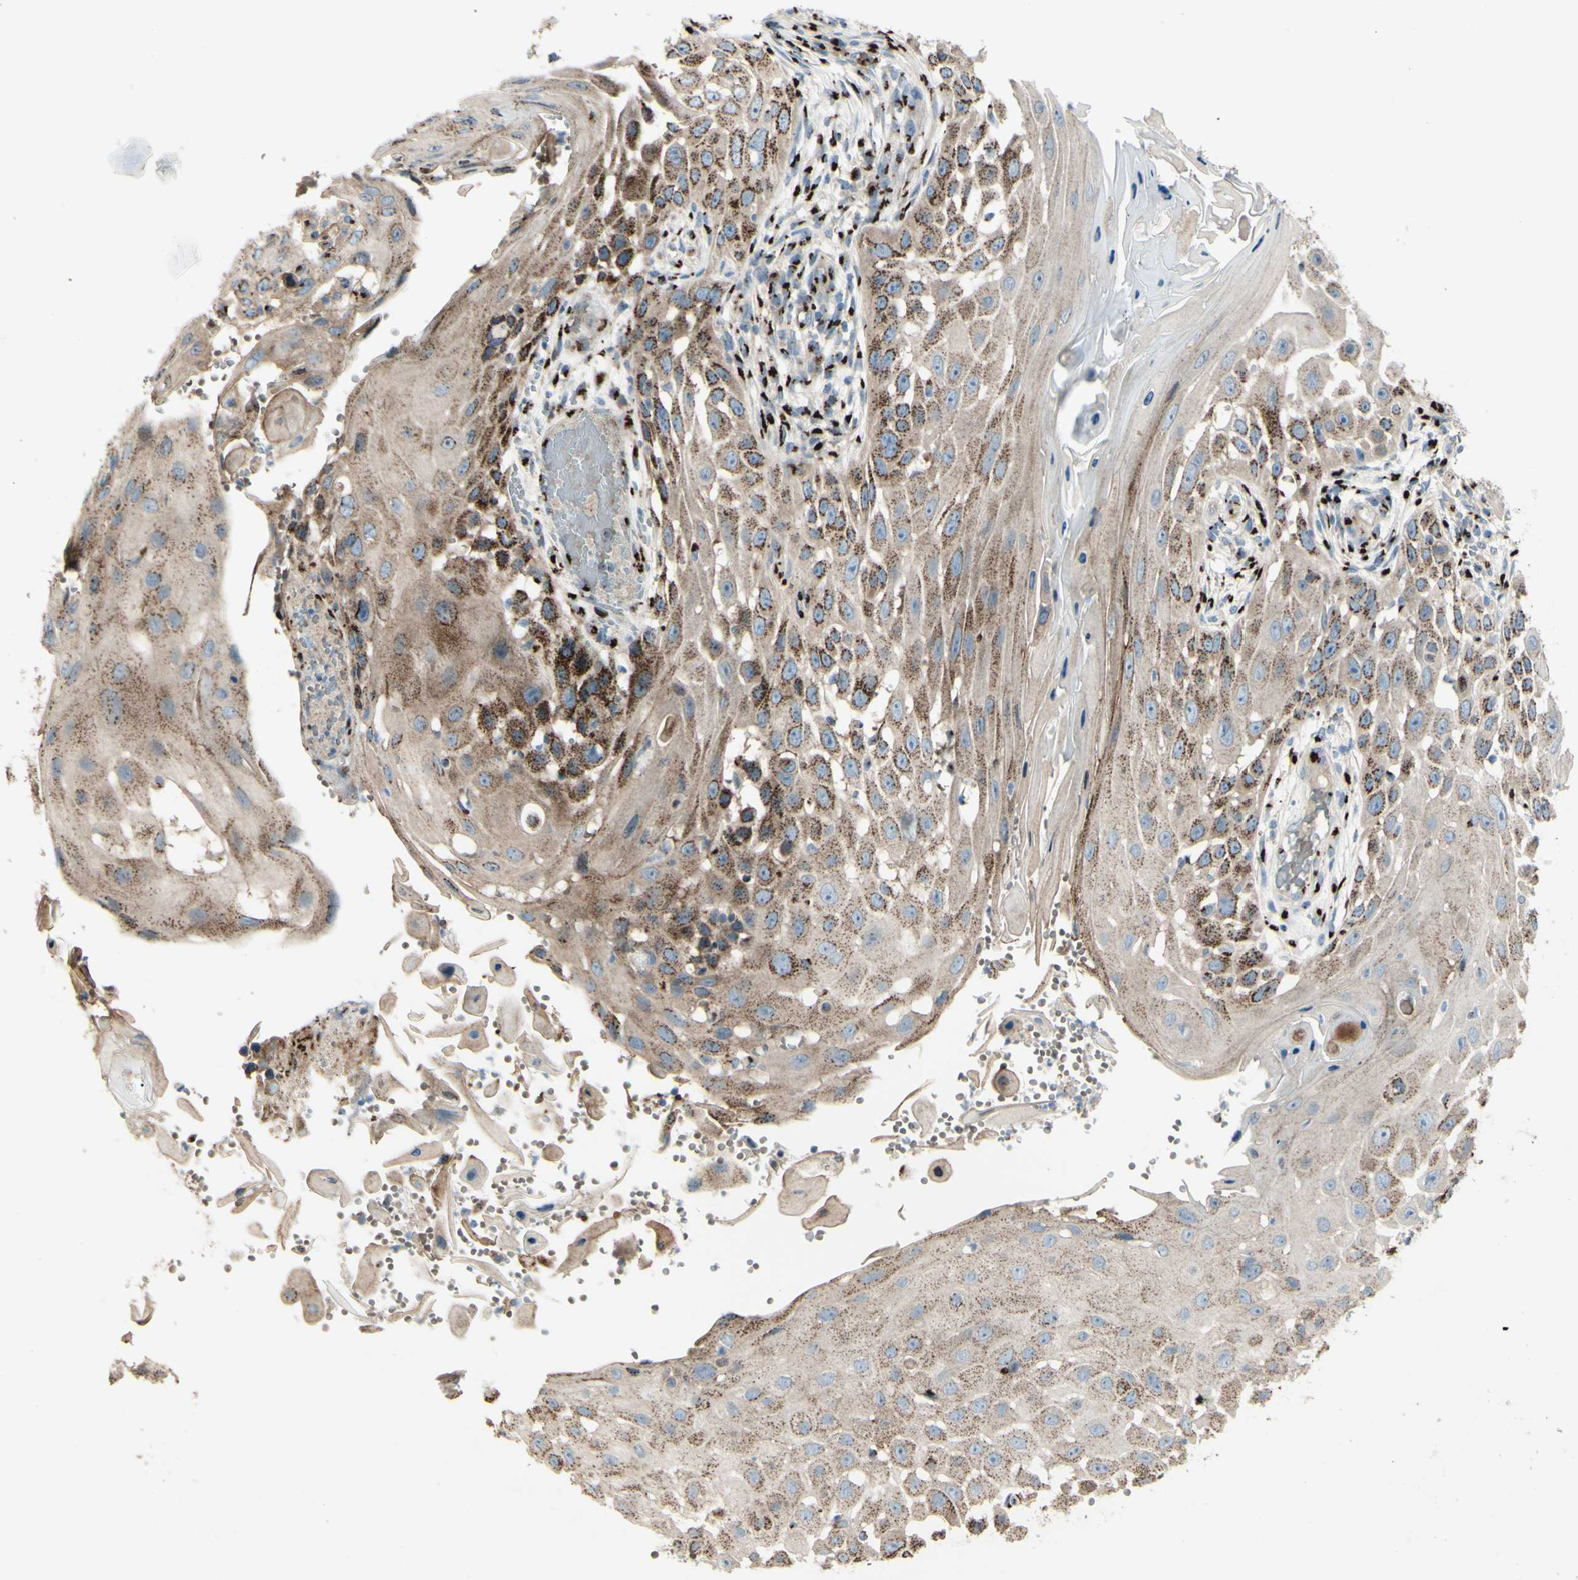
{"staining": {"intensity": "moderate", "quantity": ">75%", "location": "cytoplasmic/membranous"}, "tissue": "skin cancer", "cell_type": "Tumor cells", "image_type": "cancer", "snomed": [{"axis": "morphology", "description": "Squamous cell carcinoma, NOS"}, {"axis": "topography", "description": "Skin"}], "caption": "Immunohistochemistry (IHC) (DAB) staining of skin squamous cell carcinoma demonstrates moderate cytoplasmic/membranous protein expression in approximately >75% of tumor cells. Nuclei are stained in blue.", "gene": "BPNT2", "patient": {"sex": "female", "age": 44}}